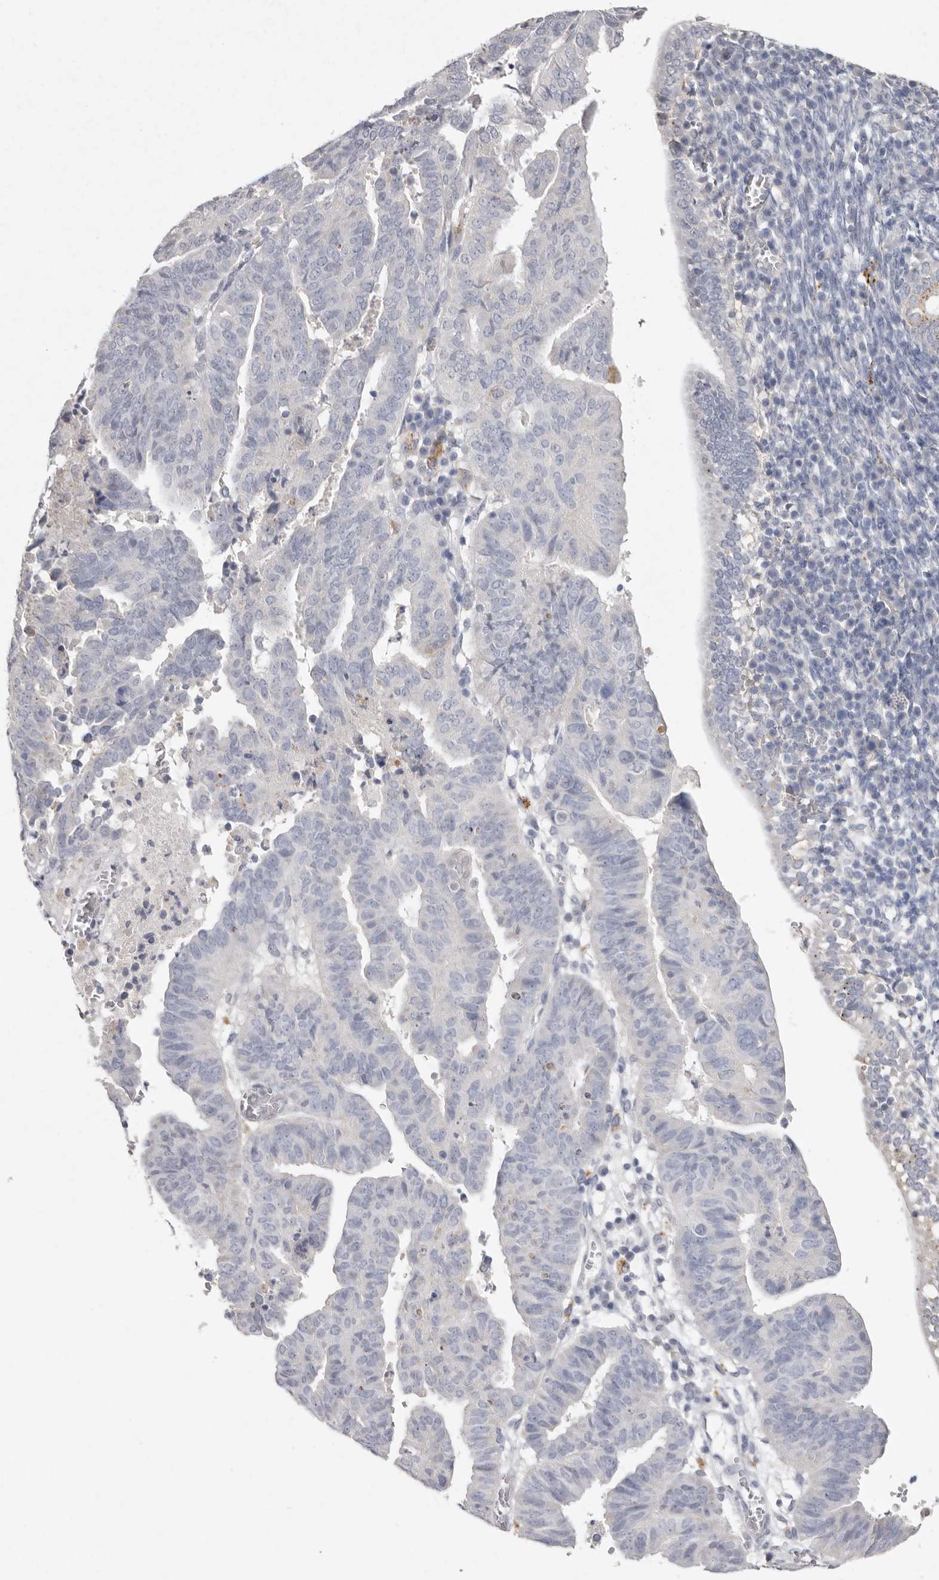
{"staining": {"intensity": "negative", "quantity": "none", "location": "none"}, "tissue": "endometrial cancer", "cell_type": "Tumor cells", "image_type": "cancer", "snomed": [{"axis": "morphology", "description": "Adenocarcinoma, NOS"}, {"axis": "topography", "description": "Uterus"}], "caption": "The image shows no significant positivity in tumor cells of adenocarcinoma (endometrial).", "gene": "FAM185A", "patient": {"sex": "female", "age": 77}}